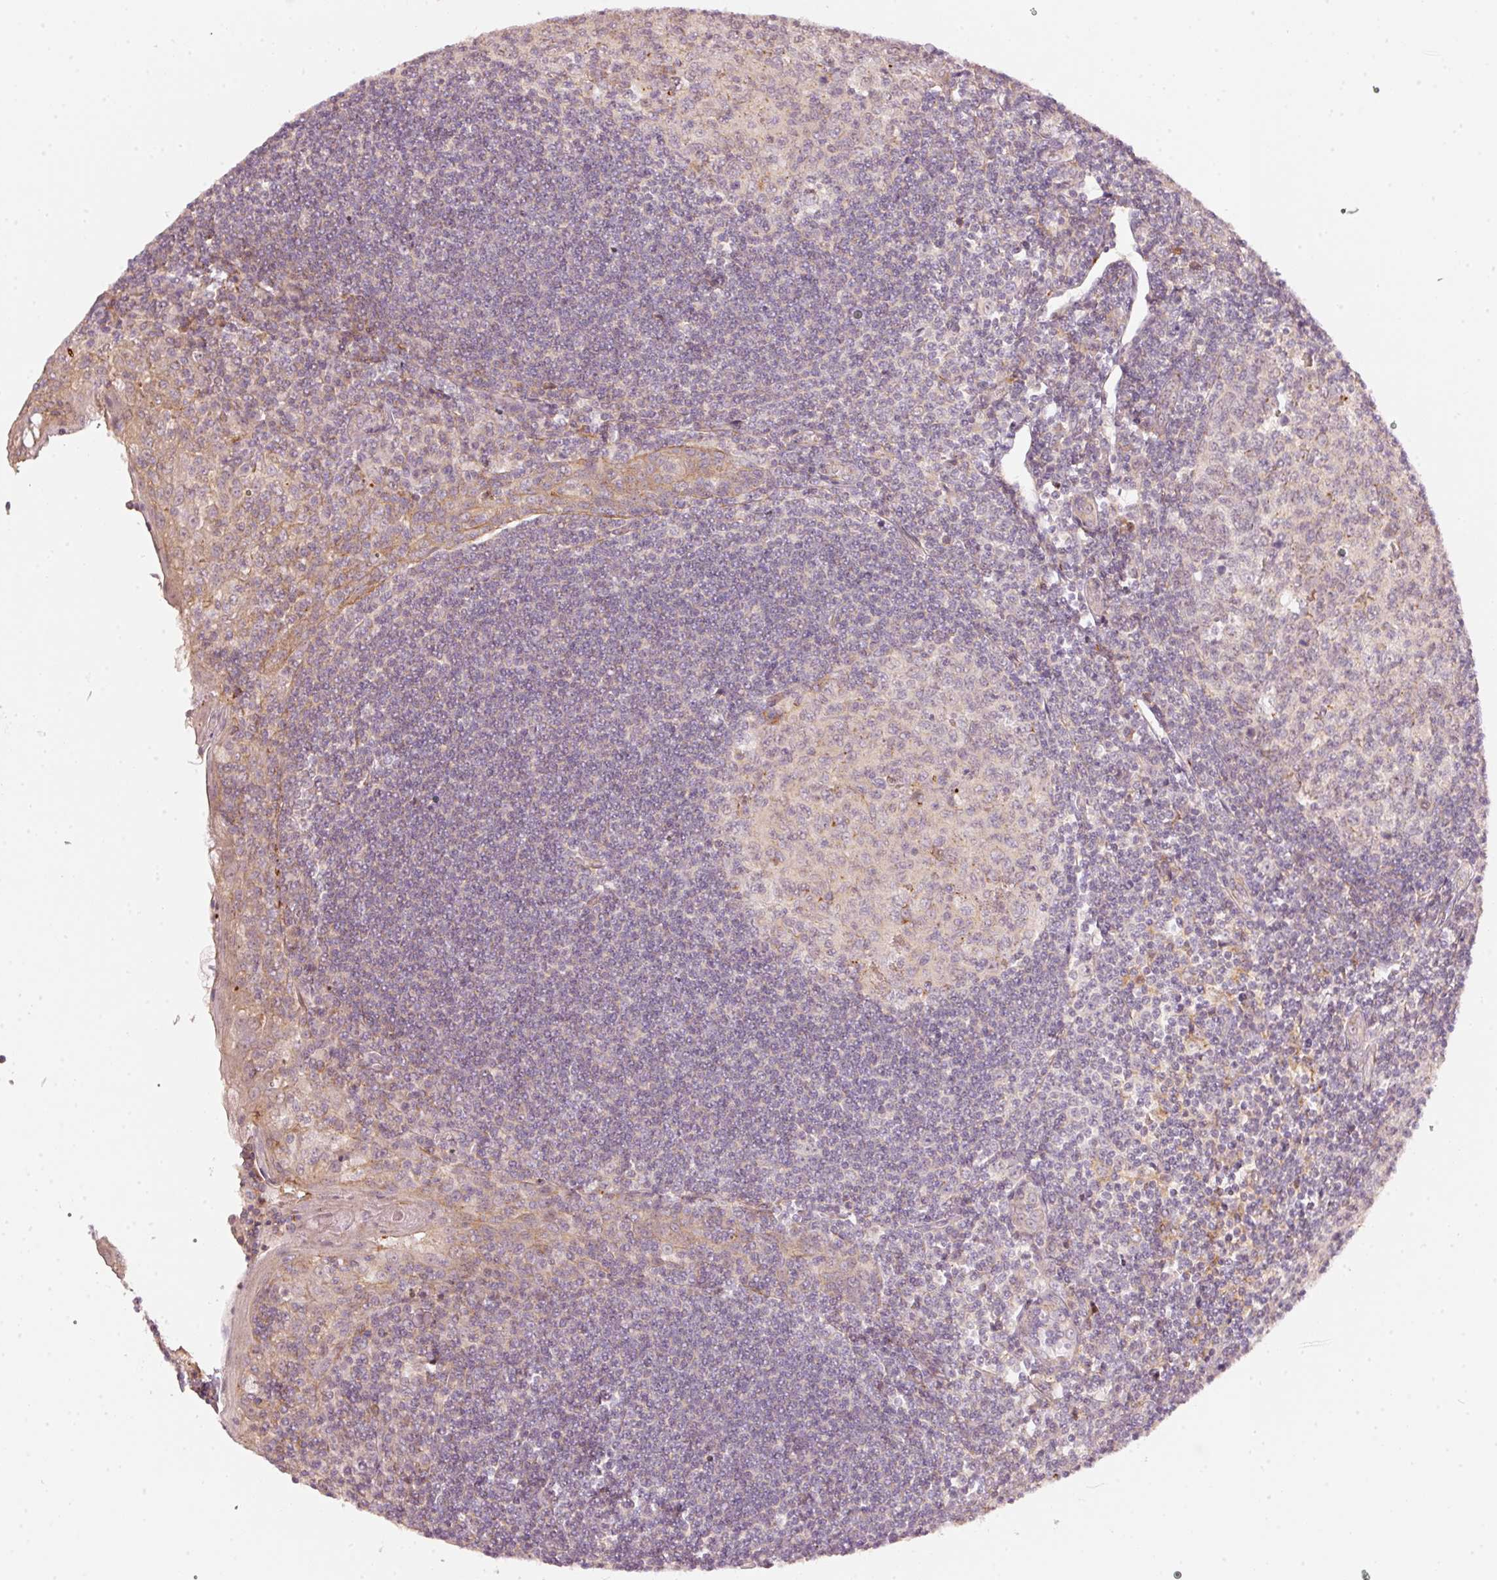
{"staining": {"intensity": "weak", "quantity": "<25%", "location": "cytoplasmic/membranous"}, "tissue": "tonsil", "cell_type": "Germinal center cells", "image_type": "normal", "snomed": [{"axis": "morphology", "description": "Normal tissue, NOS"}, {"axis": "topography", "description": "Tonsil"}], "caption": "A histopathology image of human tonsil is negative for staining in germinal center cells. (DAB (3,3'-diaminobenzidine) IHC with hematoxylin counter stain).", "gene": "ARHGAP22", "patient": {"sex": "male", "age": 27}}